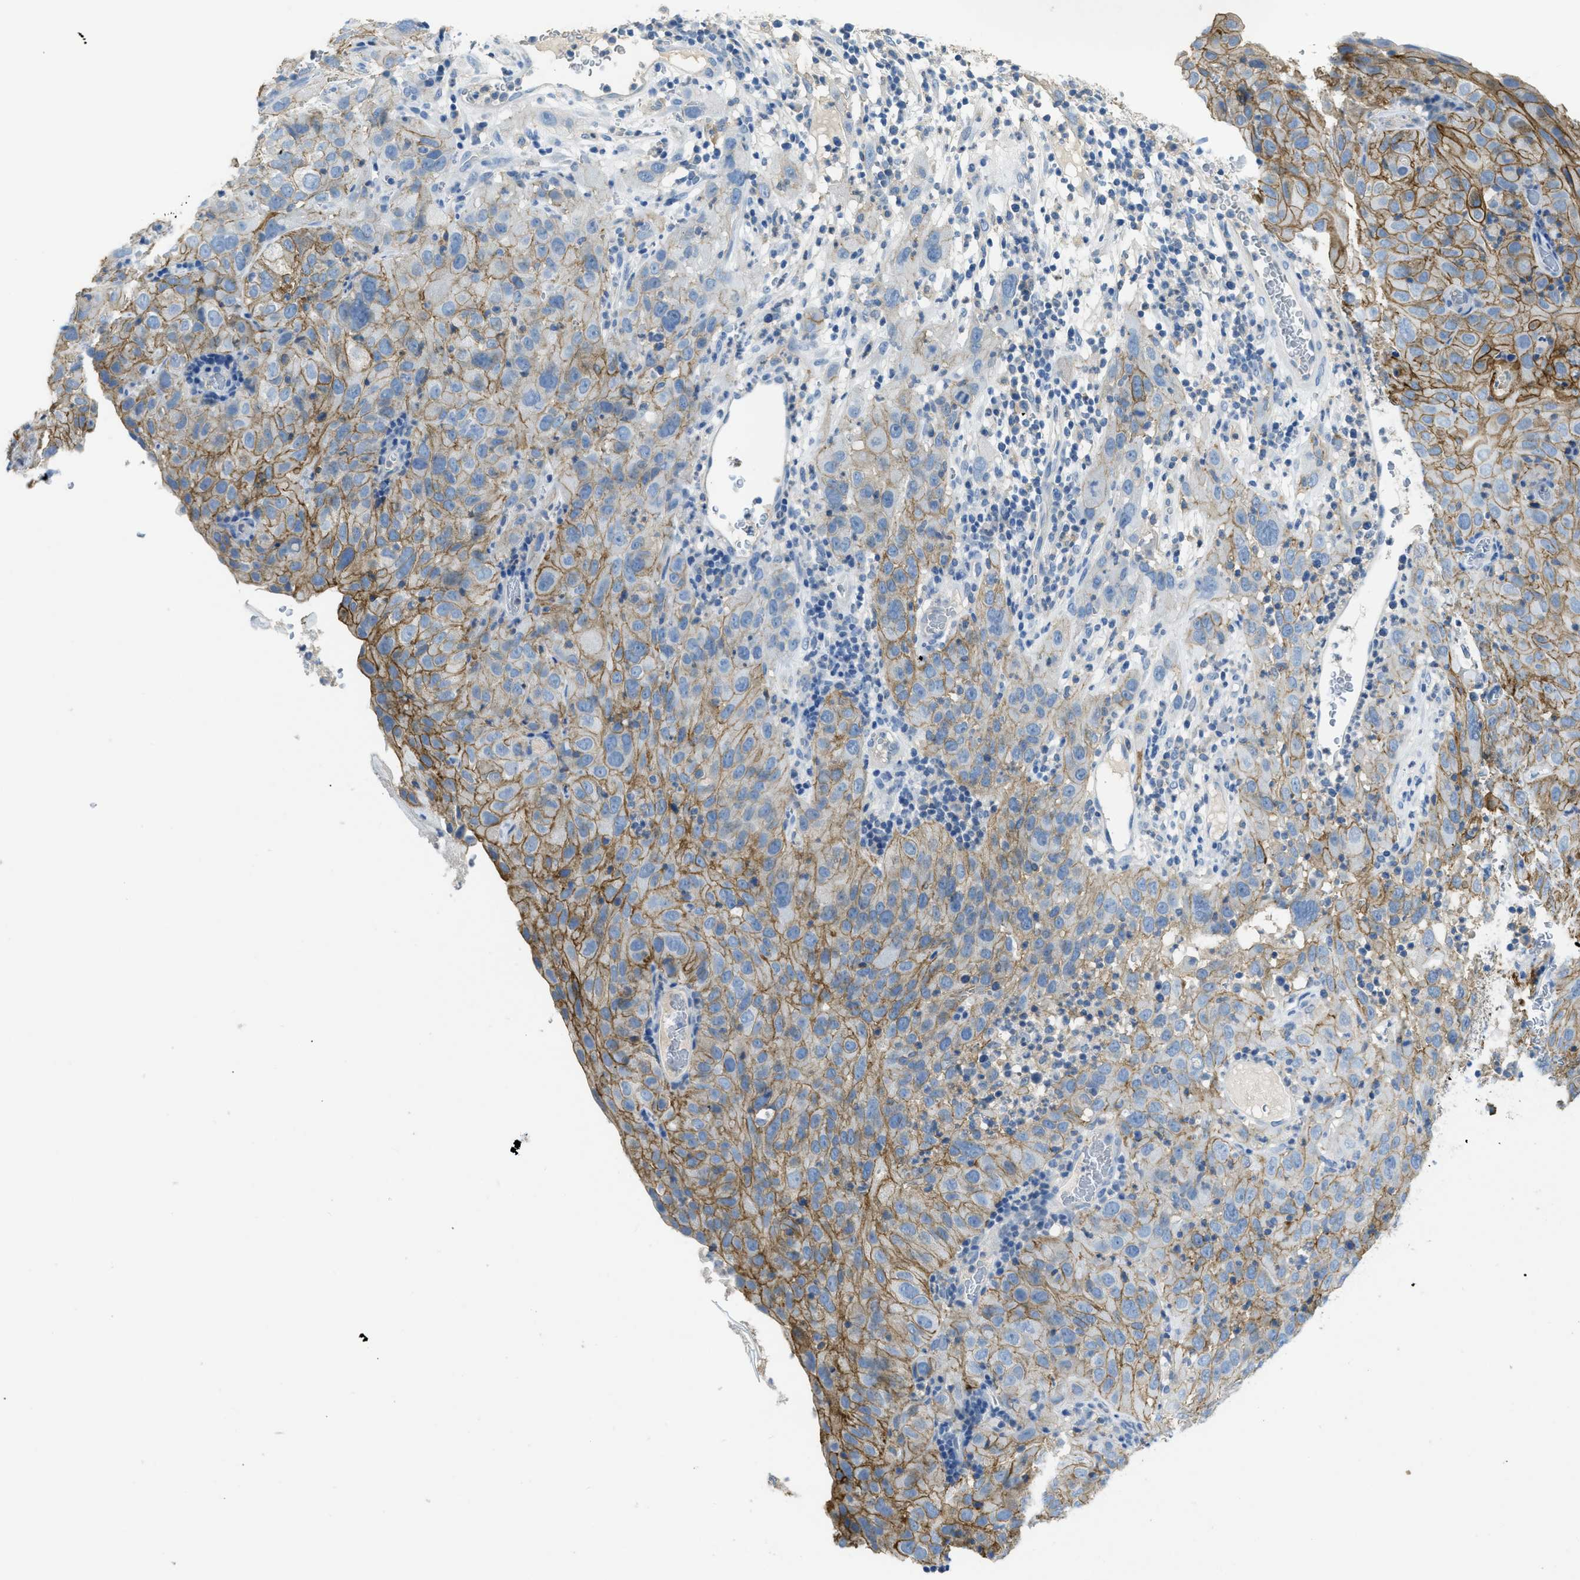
{"staining": {"intensity": "moderate", "quantity": ">75%", "location": "cytoplasmic/membranous"}, "tissue": "cervical cancer", "cell_type": "Tumor cells", "image_type": "cancer", "snomed": [{"axis": "morphology", "description": "Squamous cell carcinoma, NOS"}, {"axis": "topography", "description": "Cervix"}], "caption": "This histopathology image shows cervical squamous cell carcinoma stained with IHC to label a protein in brown. The cytoplasmic/membranous of tumor cells show moderate positivity for the protein. Nuclei are counter-stained blue.", "gene": "CNNM4", "patient": {"sex": "female", "age": 32}}